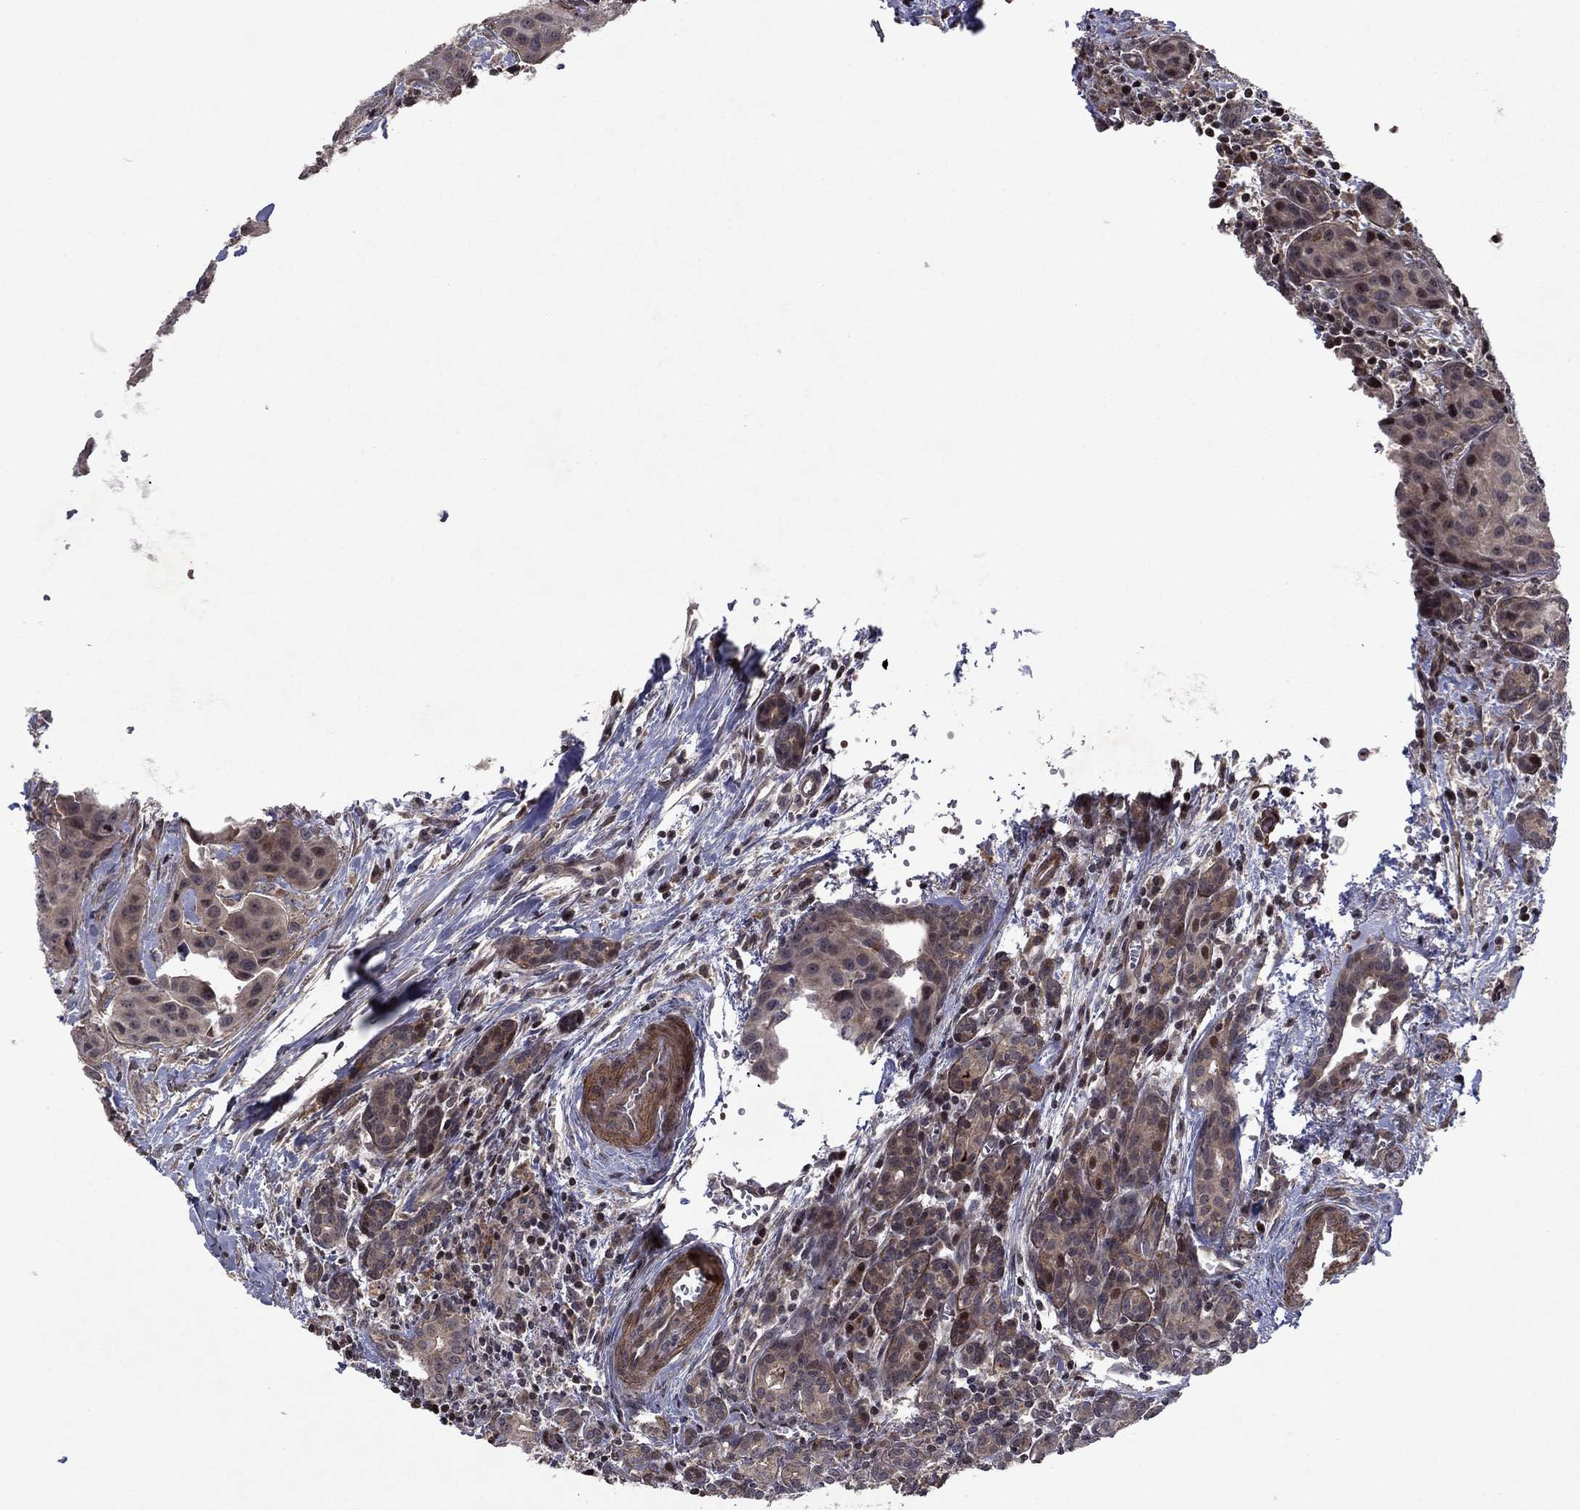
{"staining": {"intensity": "moderate", "quantity": "<25%", "location": "cytoplasmic/membranous,nuclear"}, "tissue": "head and neck cancer", "cell_type": "Tumor cells", "image_type": "cancer", "snomed": [{"axis": "morphology", "description": "Adenocarcinoma, NOS"}, {"axis": "topography", "description": "Head-Neck"}], "caption": "Human head and neck adenocarcinoma stained for a protein (brown) exhibits moderate cytoplasmic/membranous and nuclear positive staining in approximately <25% of tumor cells.", "gene": "SORBS1", "patient": {"sex": "male", "age": 76}}